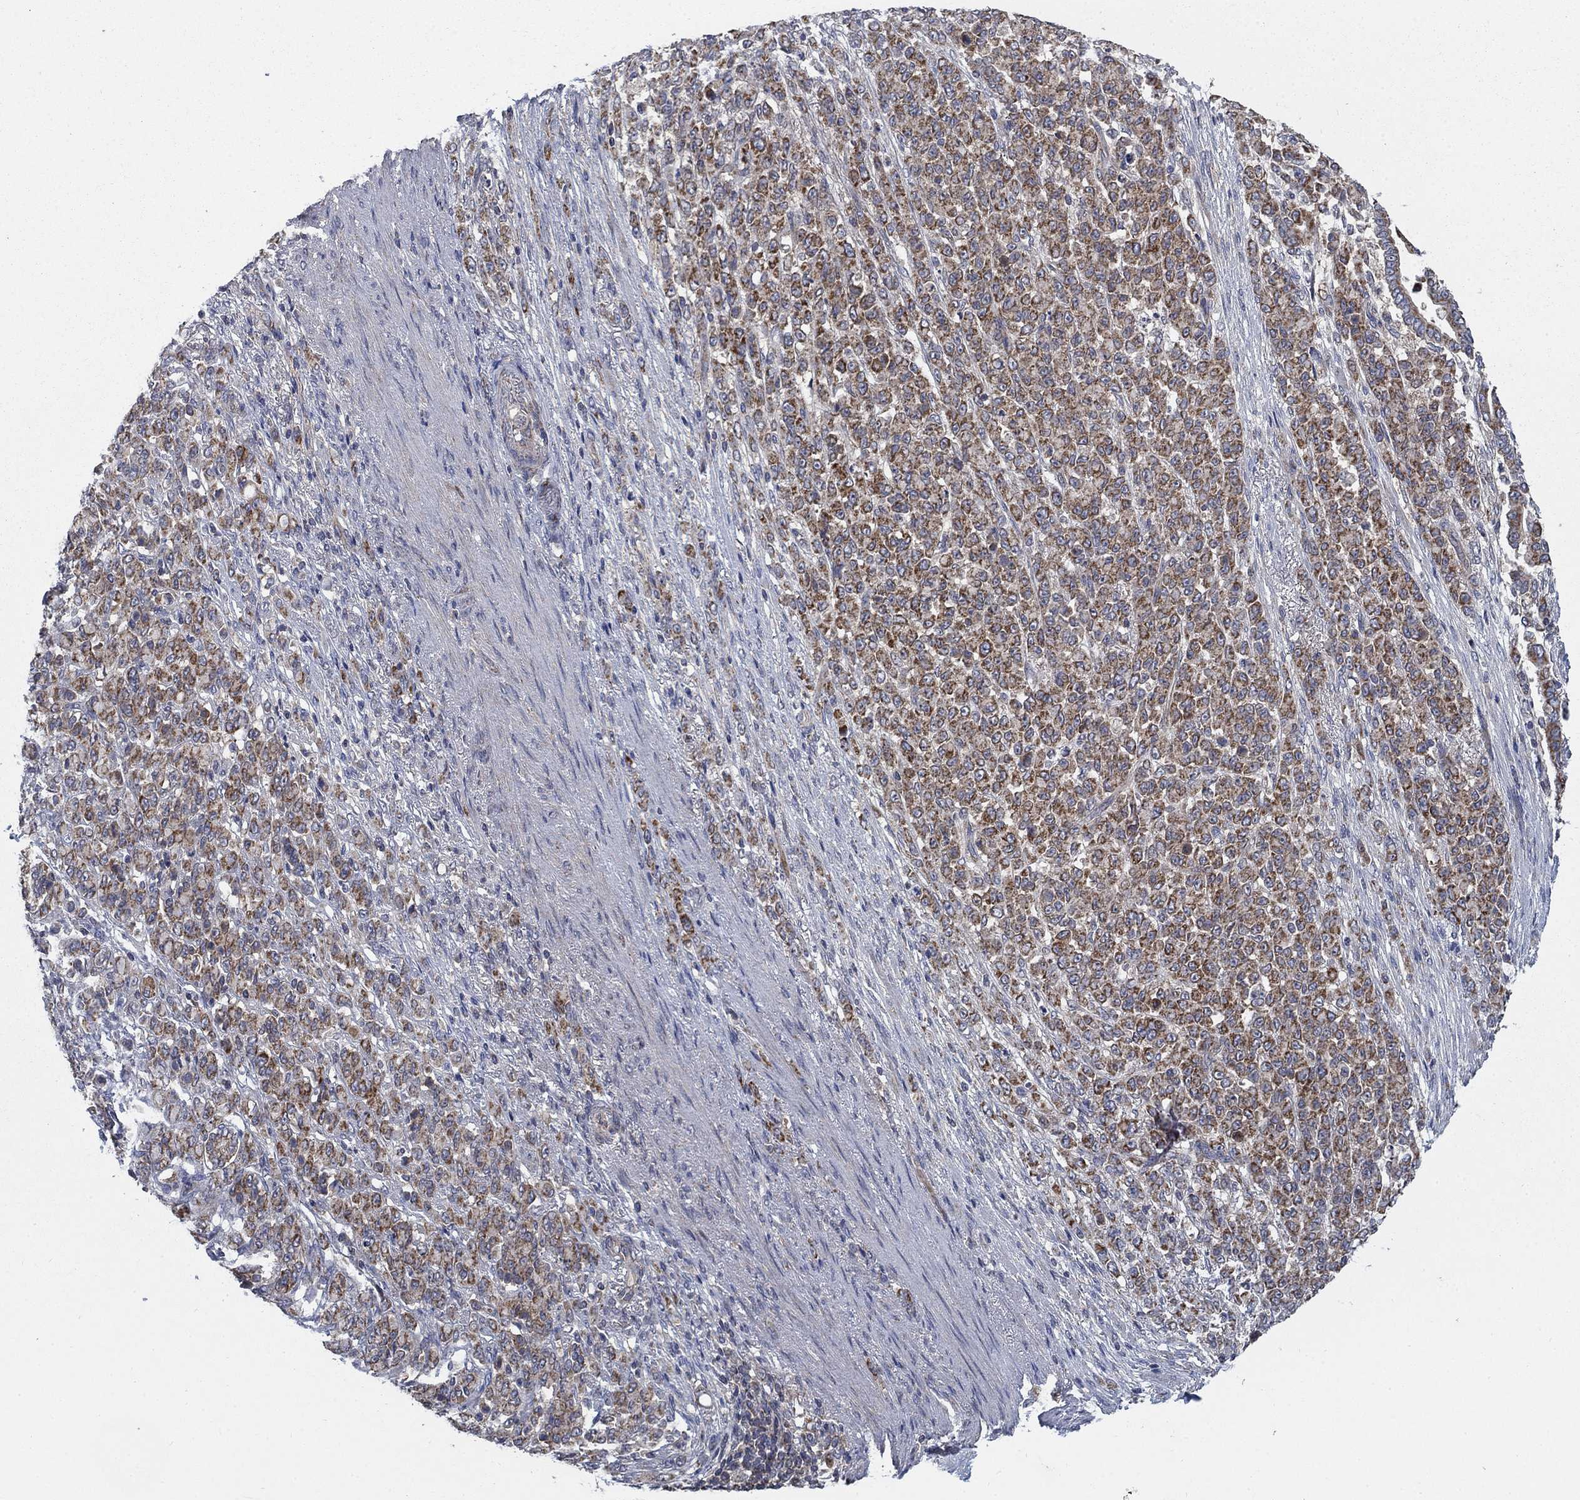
{"staining": {"intensity": "moderate", "quantity": ">75%", "location": "cytoplasmic/membranous"}, "tissue": "stomach cancer", "cell_type": "Tumor cells", "image_type": "cancer", "snomed": [{"axis": "morphology", "description": "Normal tissue, NOS"}, {"axis": "morphology", "description": "Adenocarcinoma, NOS"}, {"axis": "topography", "description": "Stomach"}], "caption": "The immunohistochemical stain shows moderate cytoplasmic/membranous positivity in tumor cells of adenocarcinoma (stomach) tissue.", "gene": "NME7", "patient": {"sex": "female", "age": 79}}